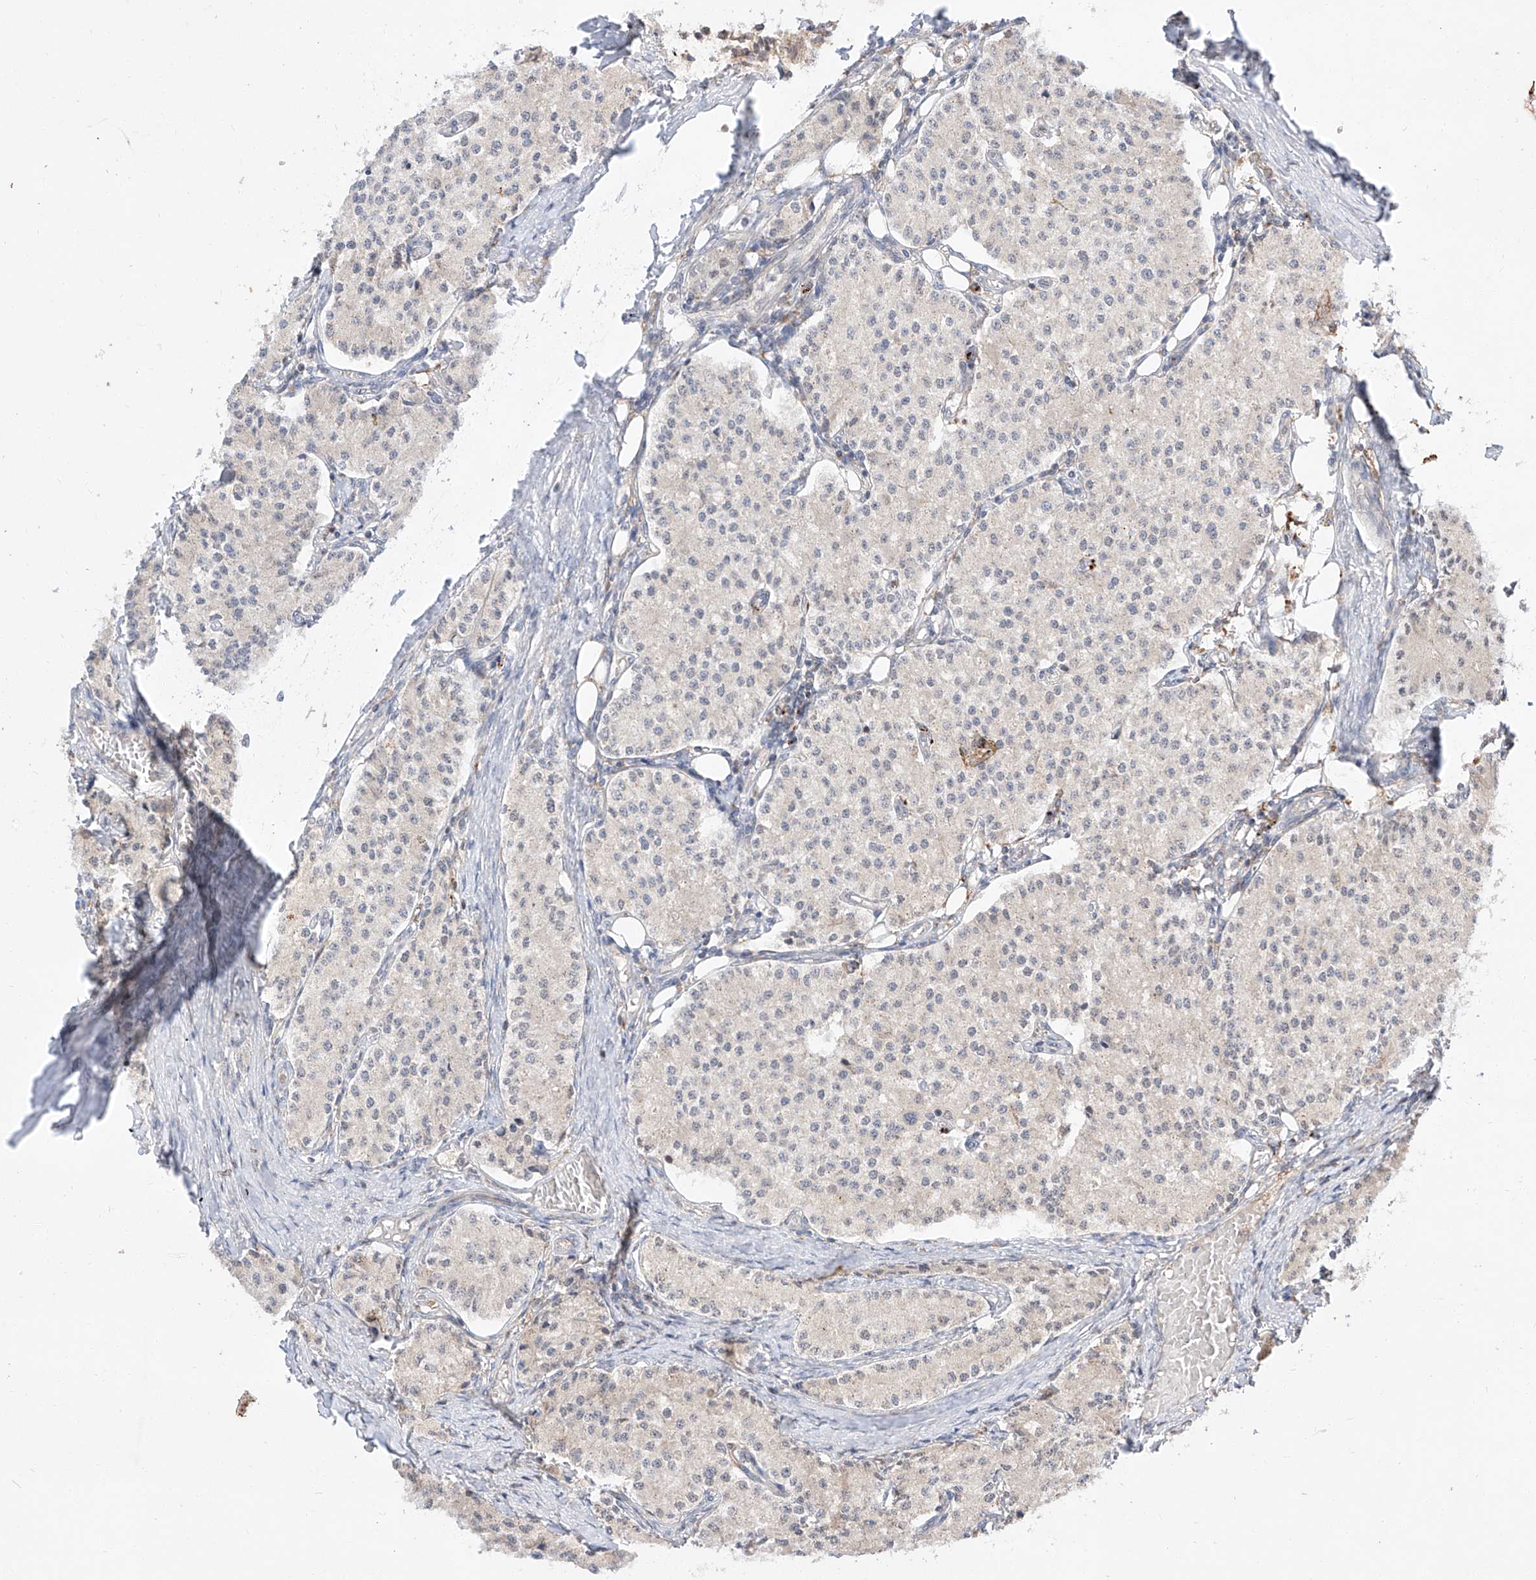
{"staining": {"intensity": "negative", "quantity": "none", "location": "none"}, "tissue": "carcinoid", "cell_type": "Tumor cells", "image_type": "cancer", "snomed": [{"axis": "morphology", "description": "Carcinoid, malignant, NOS"}, {"axis": "topography", "description": "Colon"}], "caption": "Human carcinoid (malignant) stained for a protein using IHC displays no staining in tumor cells.", "gene": "DIRAS3", "patient": {"sex": "female", "age": 52}}